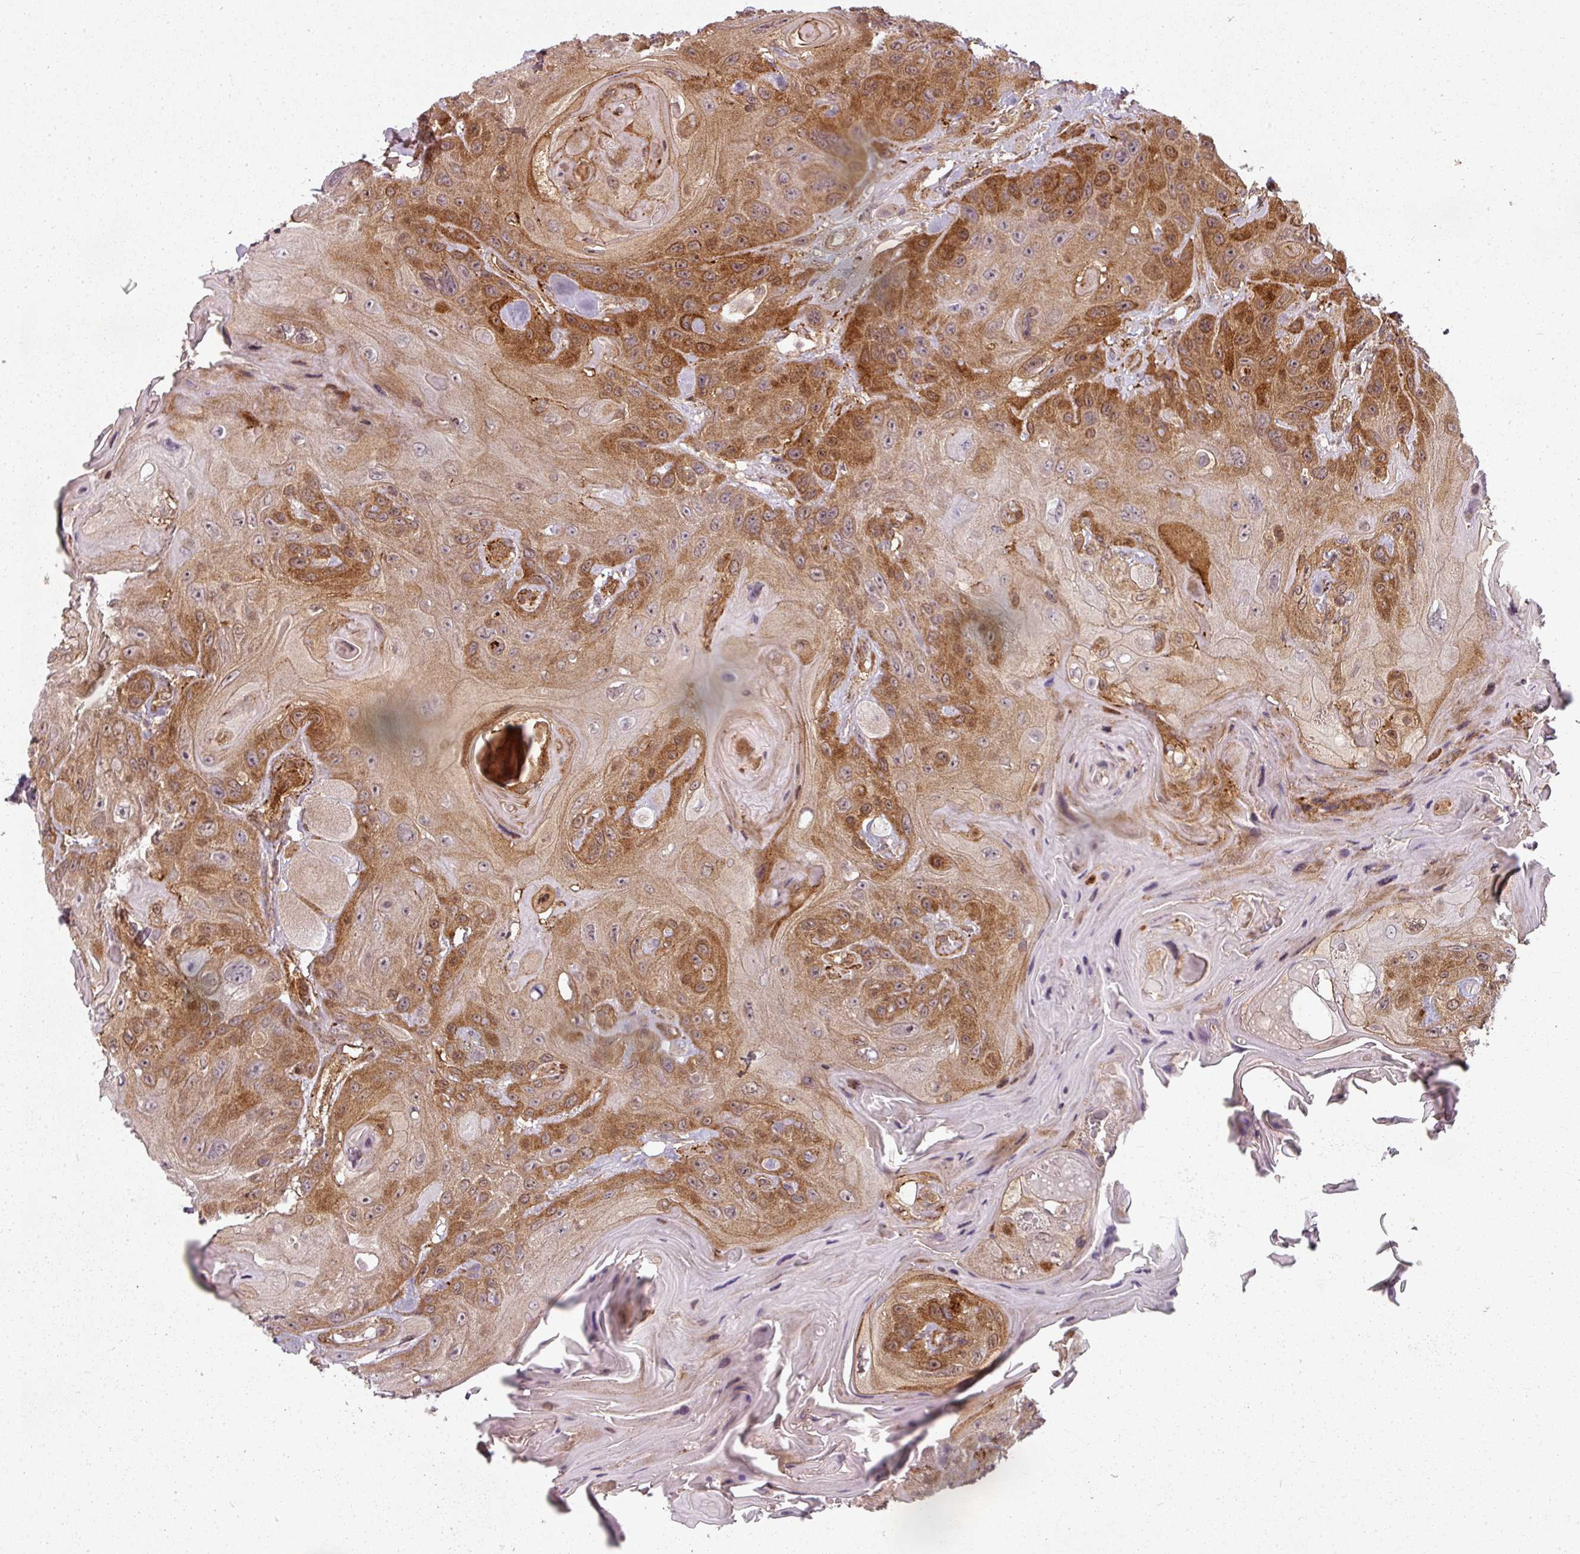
{"staining": {"intensity": "strong", "quantity": ">75%", "location": "cytoplasmic/membranous"}, "tissue": "head and neck cancer", "cell_type": "Tumor cells", "image_type": "cancer", "snomed": [{"axis": "morphology", "description": "Squamous cell carcinoma, NOS"}, {"axis": "topography", "description": "Head-Neck"}], "caption": "IHC staining of head and neck squamous cell carcinoma, which reveals high levels of strong cytoplasmic/membranous expression in approximately >75% of tumor cells indicating strong cytoplasmic/membranous protein positivity. The staining was performed using DAB (3,3'-diaminobenzidine) (brown) for protein detection and nuclei were counterstained in hematoxylin (blue).", "gene": "CLIC1", "patient": {"sex": "female", "age": 59}}